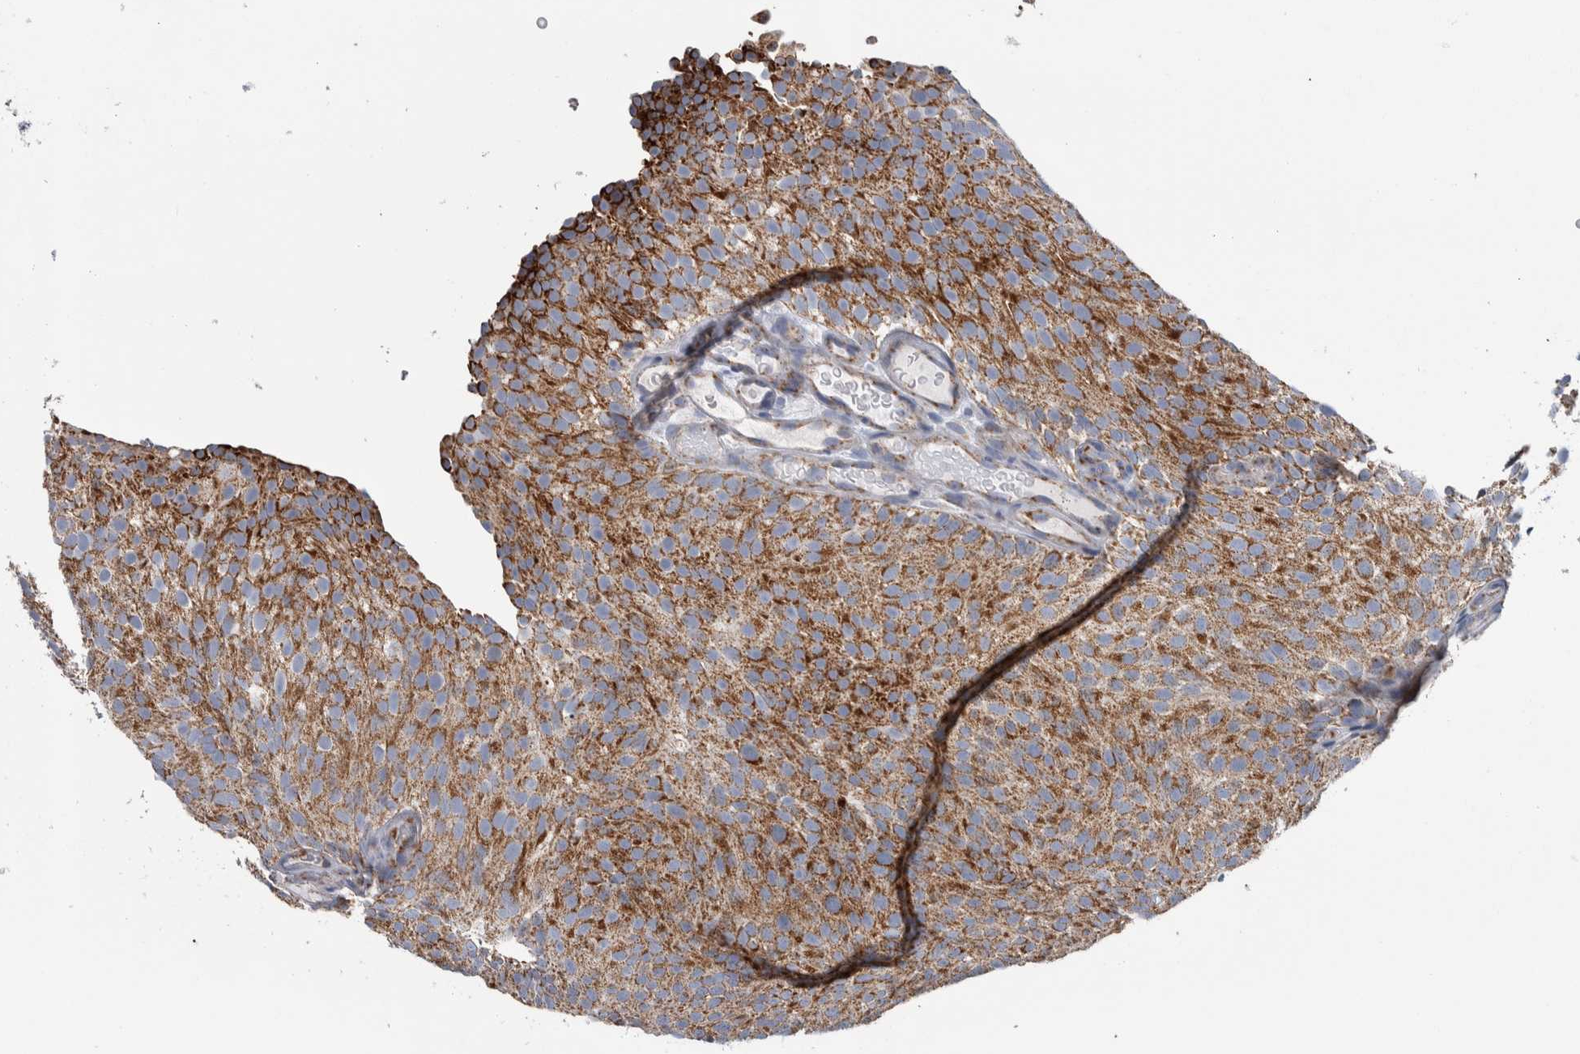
{"staining": {"intensity": "moderate", "quantity": ">75%", "location": "cytoplasmic/membranous"}, "tissue": "urothelial cancer", "cell_type": "Tumor cells", "image_type": "cancer", "snomed": [{"axis": "morphology", "description": "Urothelial carcinoma, Low grade"}, {"axis": "topography", "description": "Urinary bladder"}], "caption": "A photomicrograph of human urothelial carcinoma (low-grade) stained for a protein displays moderate cytoplasmic/membranous brown staining in tumor cells.", "gene": "ETFA", "patient": {"sex": "male", "age": 78}}